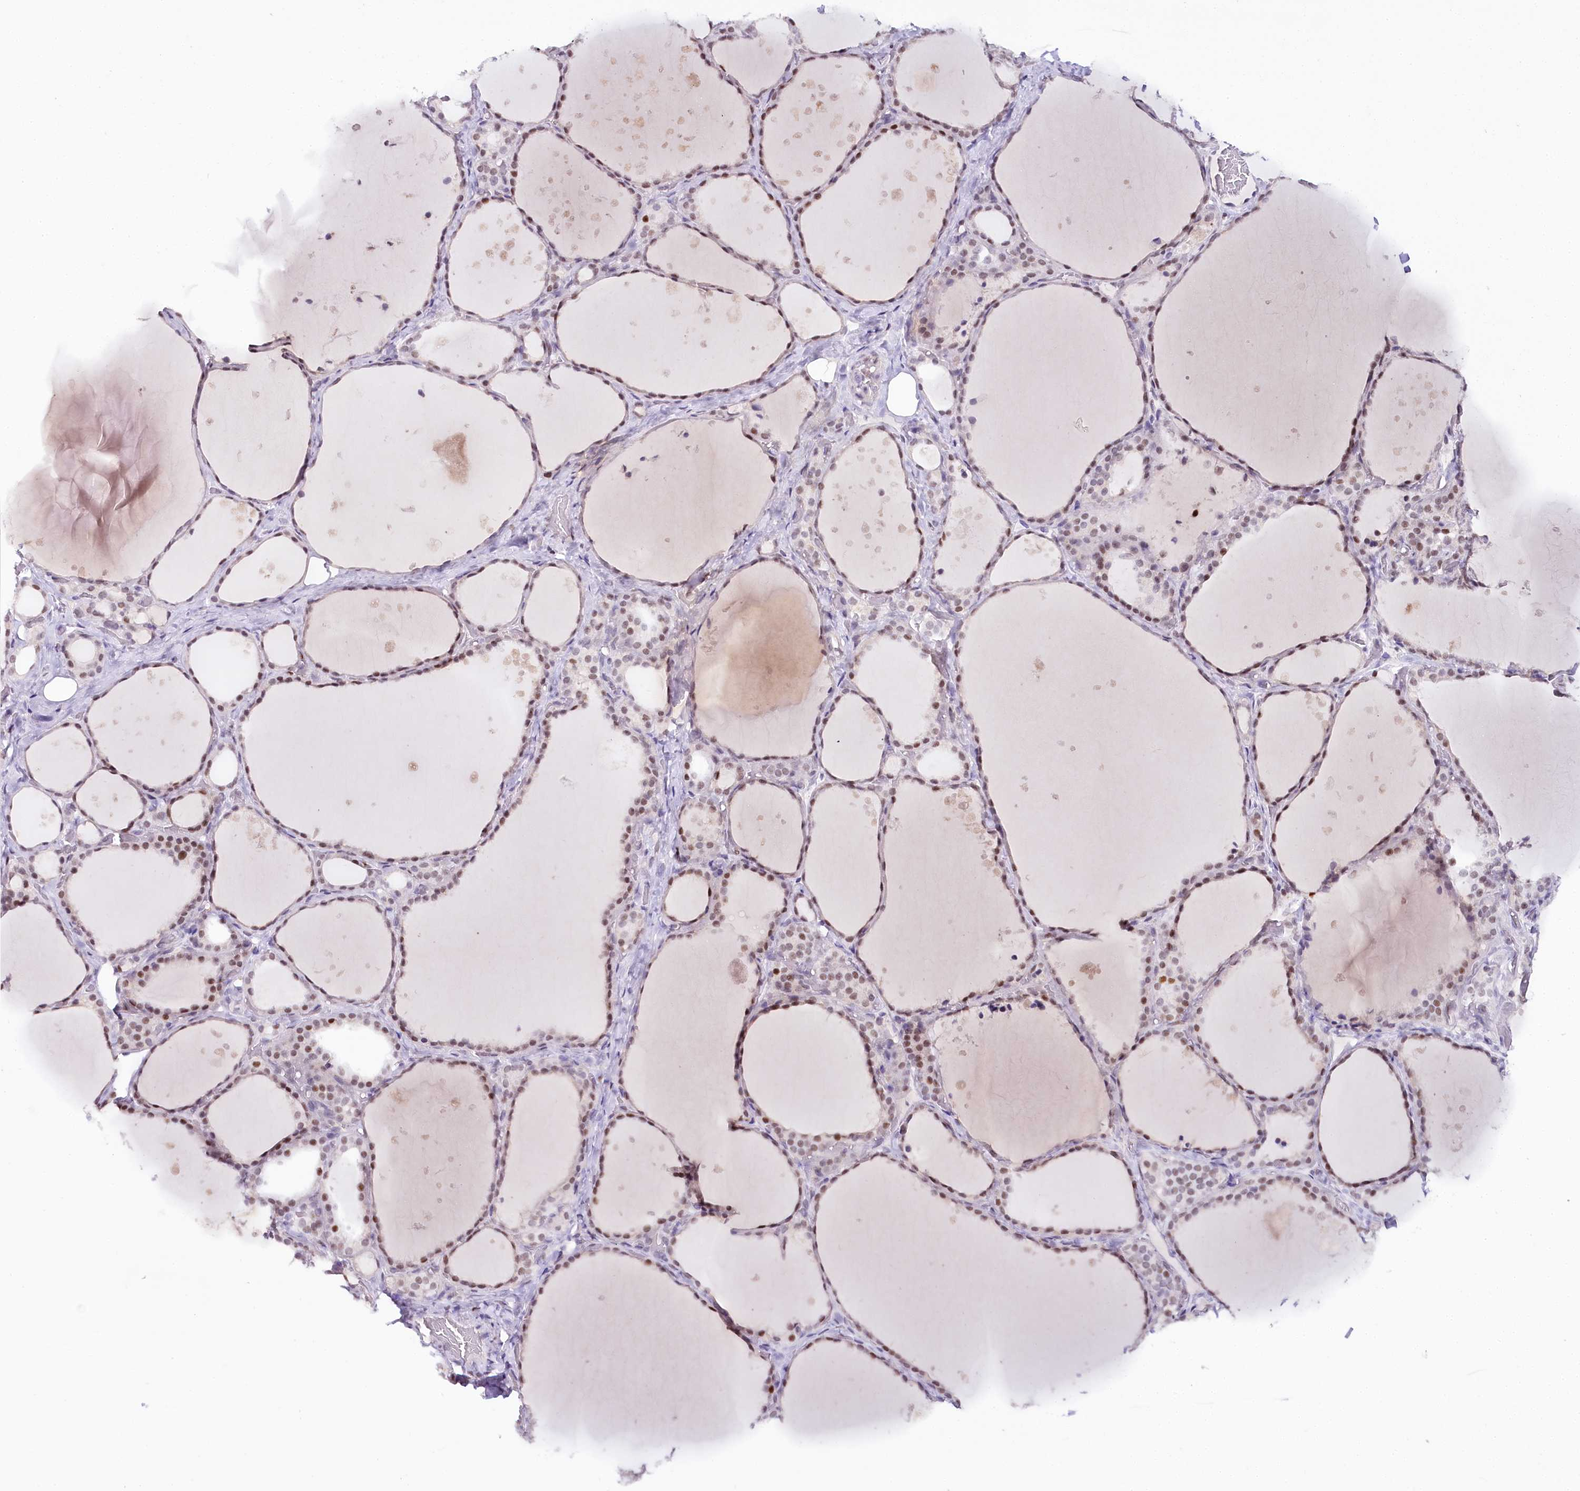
{"staining": {"intensity": "moderate", "quantity": "25%-75%", "location": "nuclear"}, "tissue": "thyroid gland", "cell_type": "Glandular cells", "image_type": "normal", "snomed": [{"axis": "morphology", "description": "Normal tissue, NOS"}, {"axis": "topography", "description": "Thyroid gland"}], "caption": "Protein staining of normal thyroid gland shows moderate nuclear positivity in about 25%-75% of glandular cells.", "gene": "TP53", "patient": {"sex": "female", "age": 44}}